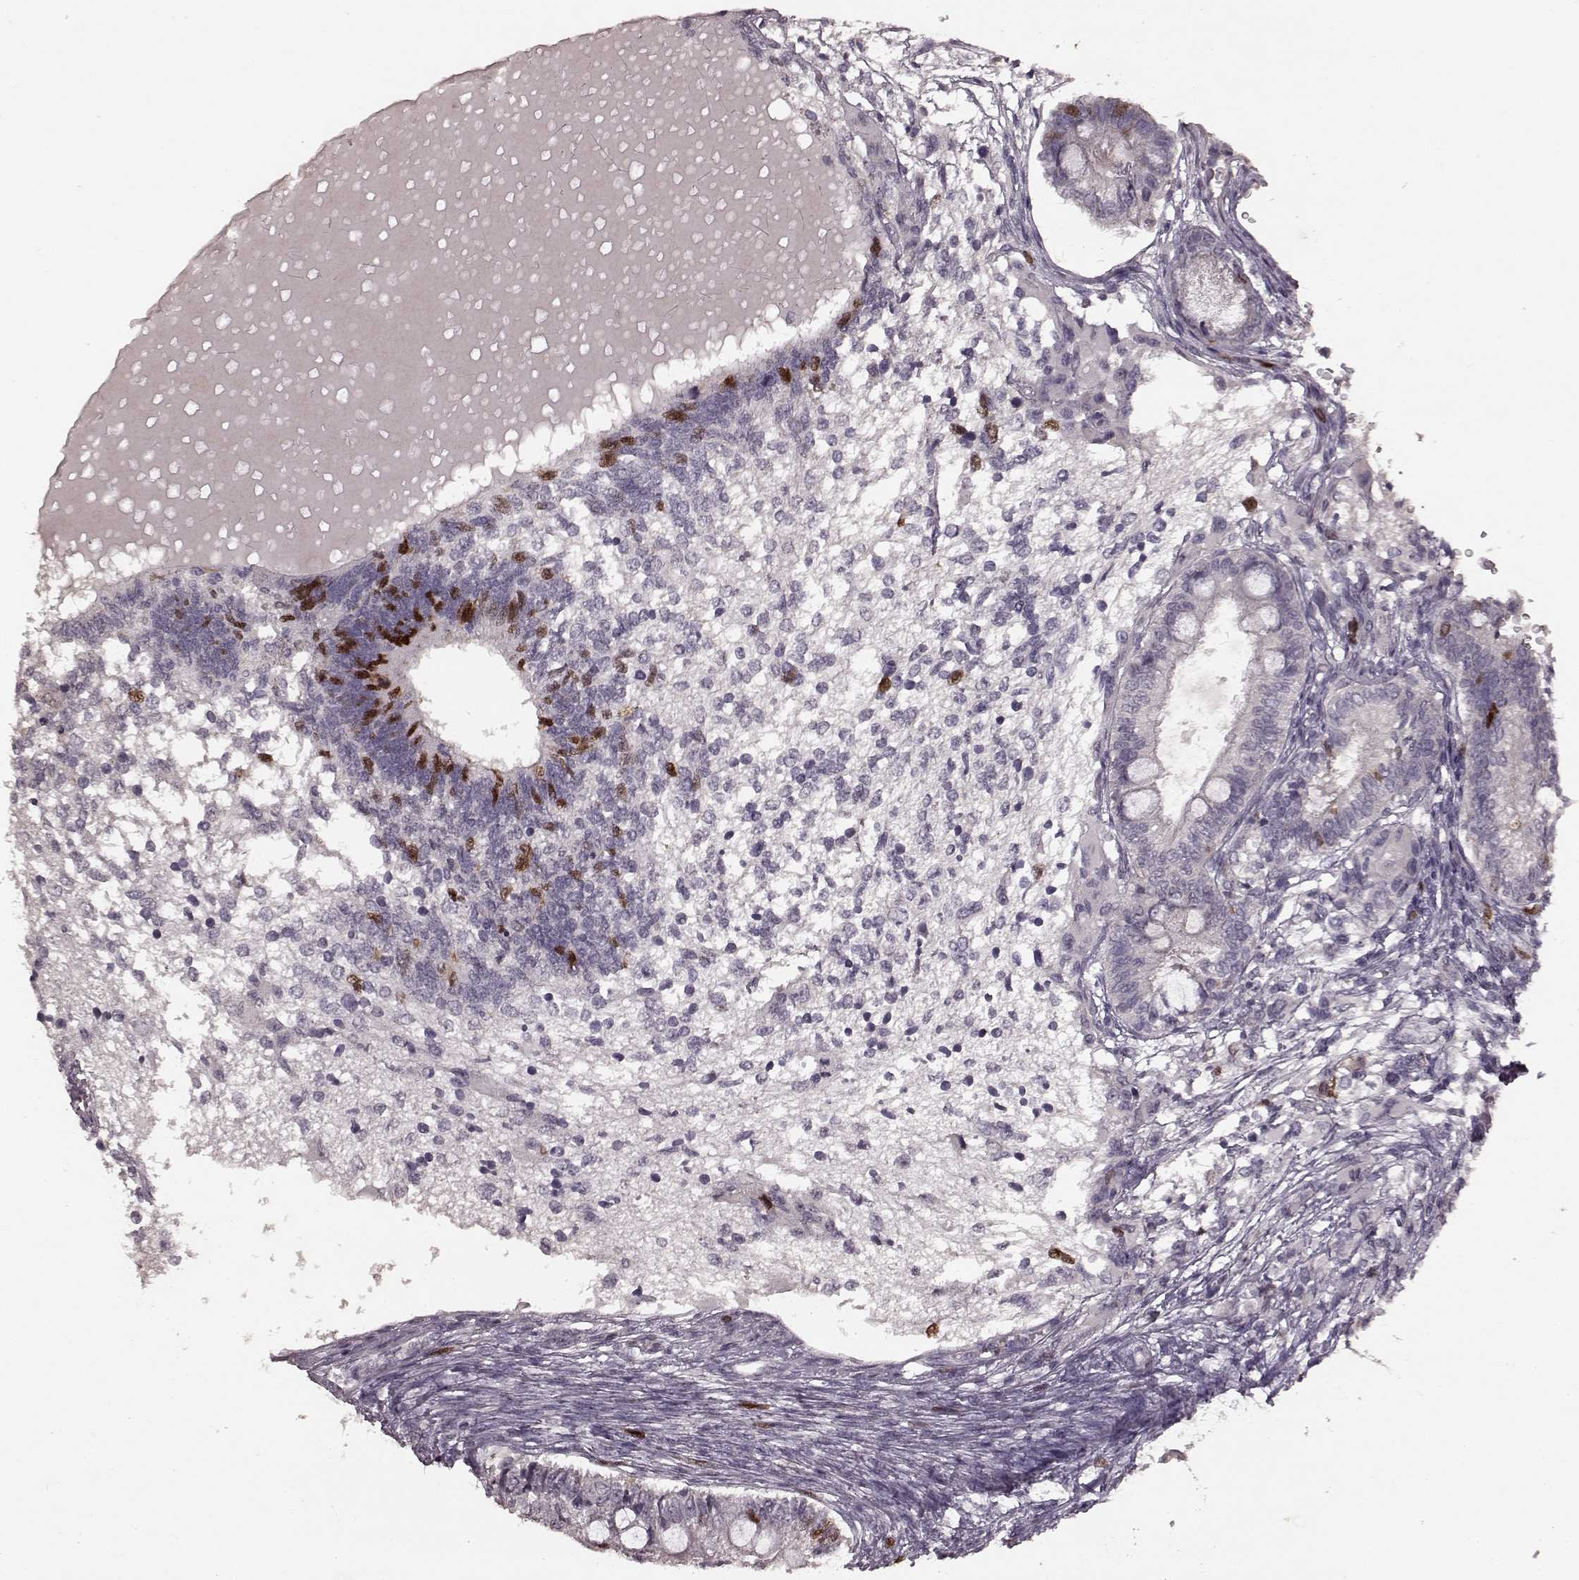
{"staining": {"intensity": "strong", "quantity": "<25%", "location": "nuclear"}, "tissue": "testis cancer", "cell_type": "Tumor cells", "image_type": "cancer", "snomed": [{"axis": "morphology", "description": "Seminoma, NOS"}, {"axis": "morphology", "description": "Carcinoma, Embryonal, NOS"}, {"axis": "topography", "description": "Testis"}], "caption": "This photomicrograph demonstrates immunohistochemistry staining of testis seminoma, with medium strong nuclear staining in about <25% of tumor cells.", "gene": "CCNA2", "patient": {"sex": "male", "age": 41}}